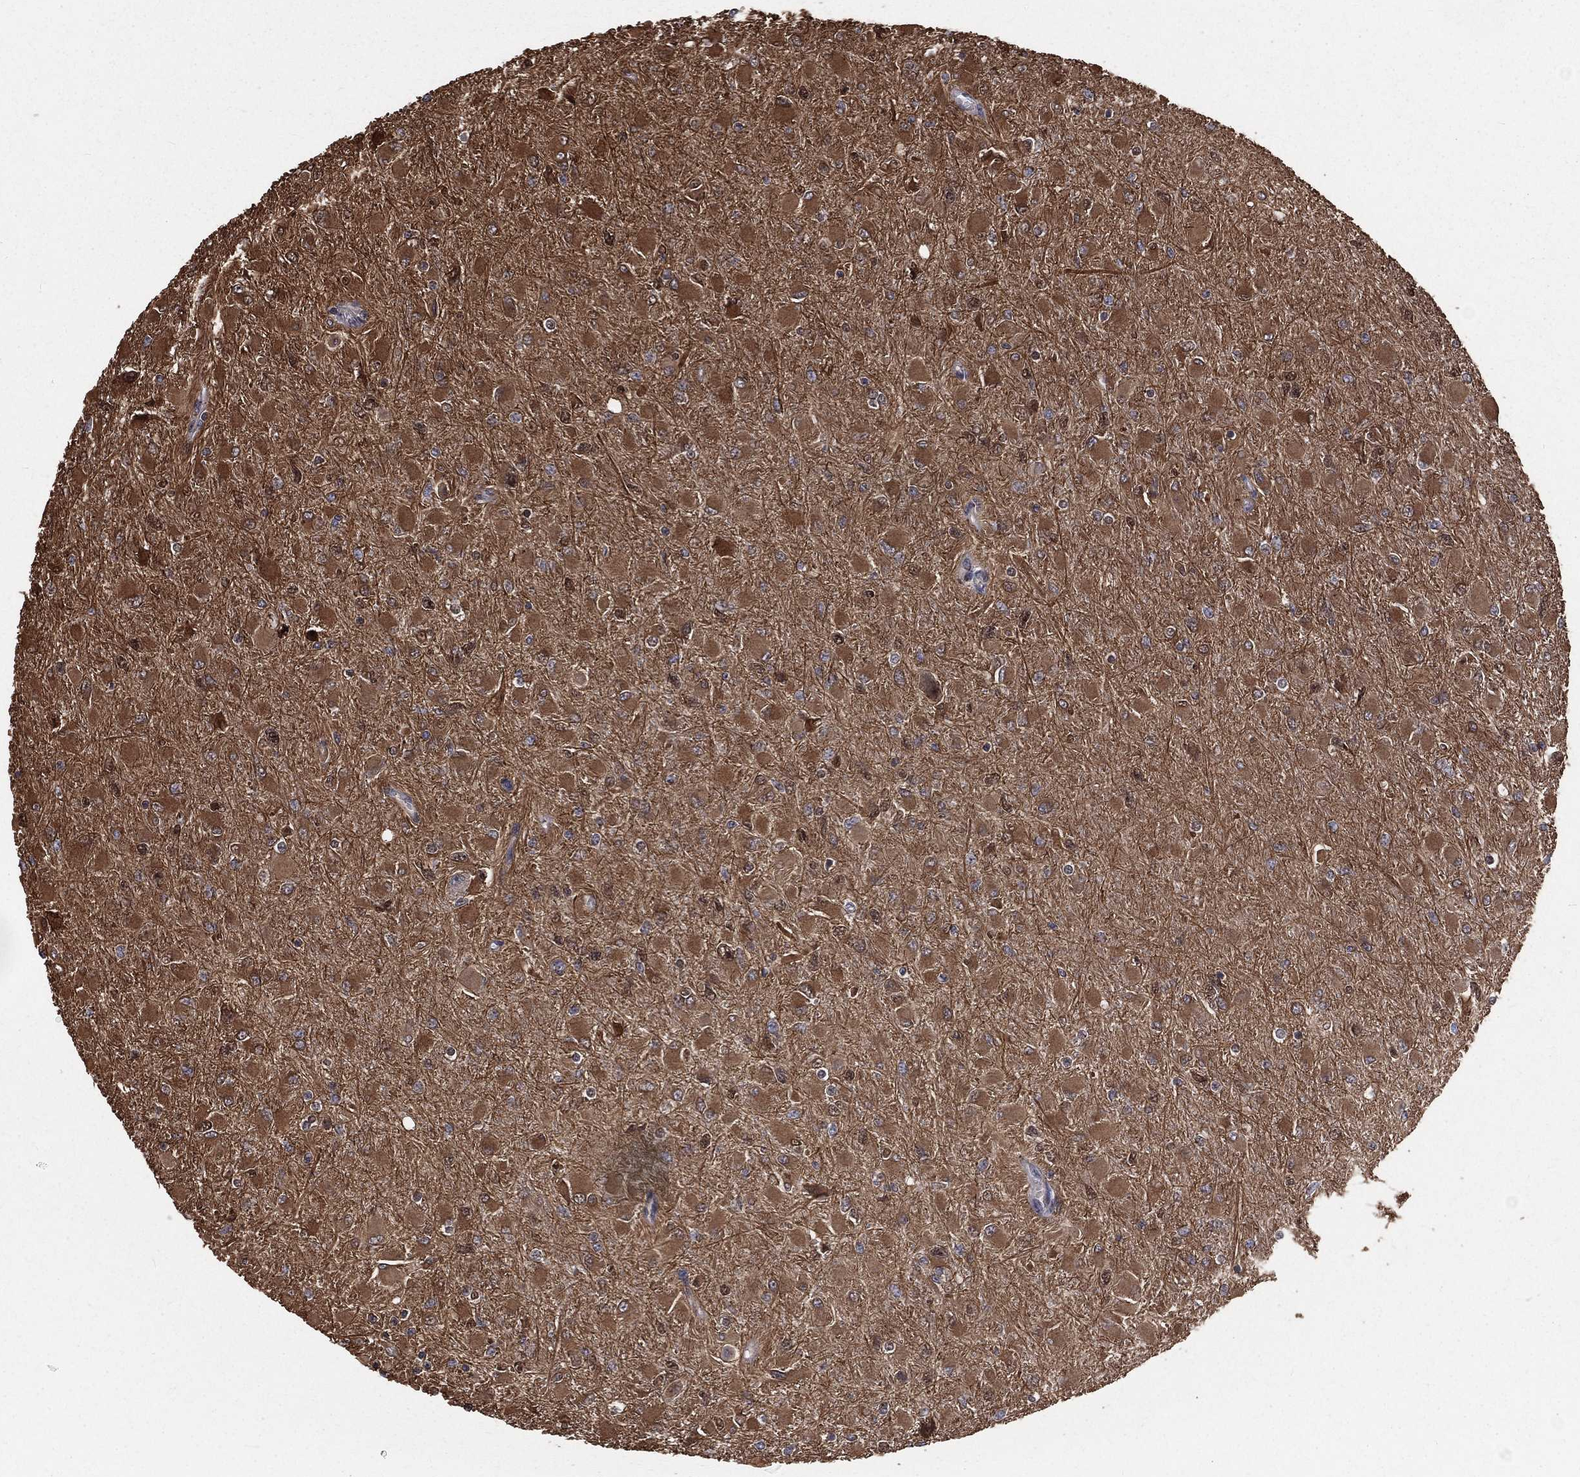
{"staining": {"intensity": "moderate", "quantity": ">75%", "location": "cytoplasmic/membranous"}, "tissue": "glioma", "cell_type": "Tumor cells", "image_type": "cancer", "snomed": [{"axis": "morphology", "description": "Glioma, malignant, High grade"}, {"axis": "topography", "description": "Cerebral cortex"}], "caption": "Protein expression analysis of glioma reveals moderate cytoplasmic/membranous staining in about >75% of tumor cells.", "gene": "TBC1D2", "patient": {"sex": "female", "age": 36}}